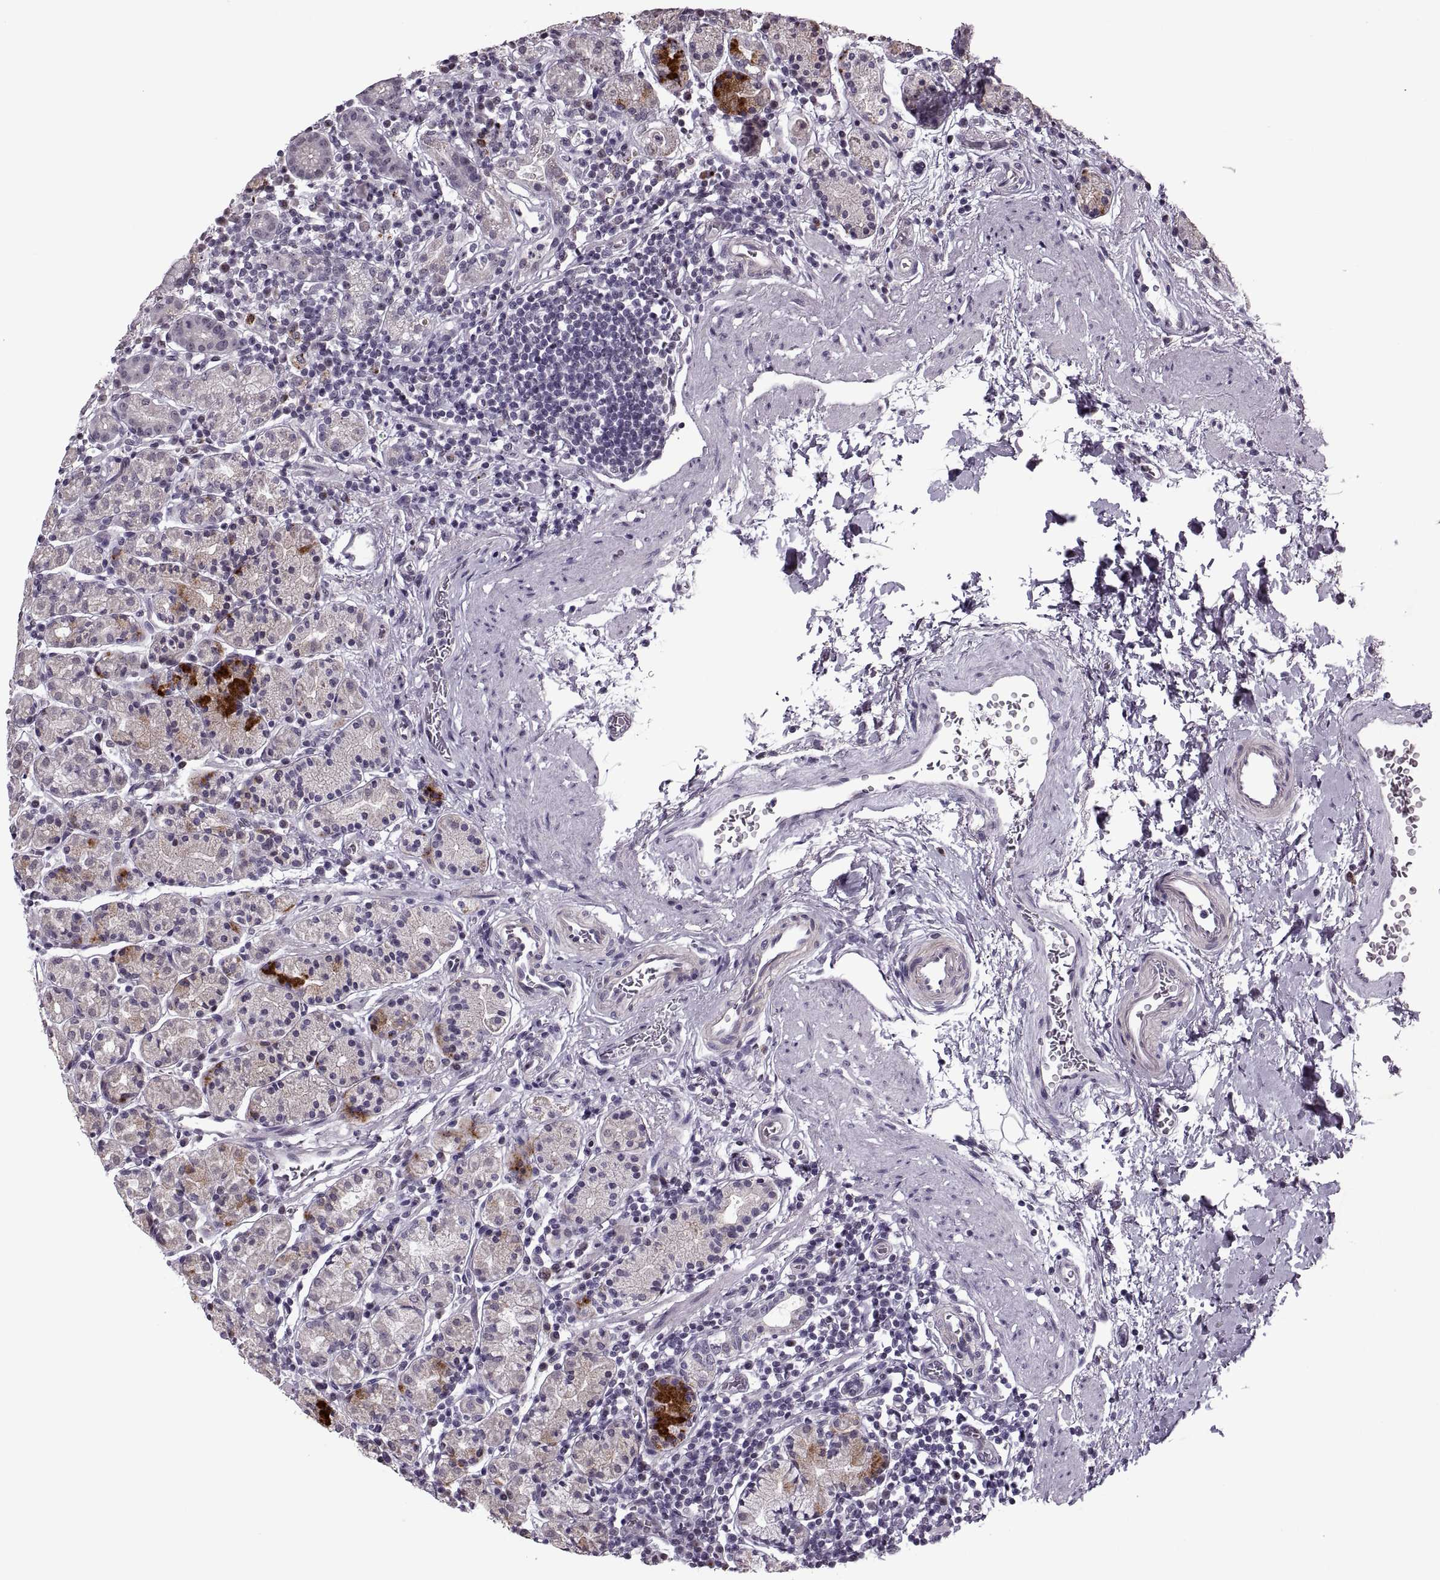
{"staining": {"intensity": "strong", "quantity": "<25%", "location": "cytoplasmic/membranous"}, "tissue": "stomach", "cell_type": "Glandular cells", "image_type": "normal", "snomed": [{"axis": "morphology", "description": "Normal tissue, NOS"}, {"axis": "topography", "description": "Stomach, upper"}, {"axis": "topography", "description": "Stomach"}], "caption": "Immunohistochemical staining of unremarkable human stomach demonstrates <25% levels of strong cytoplasmic/membranous protein expression in approximately <25% of glandular cells. (brown staining indicates protein expression, while blue staining denotes nuclei).", "gene": "PRSS37", "patient": {"sex": "male", "age": 62}}